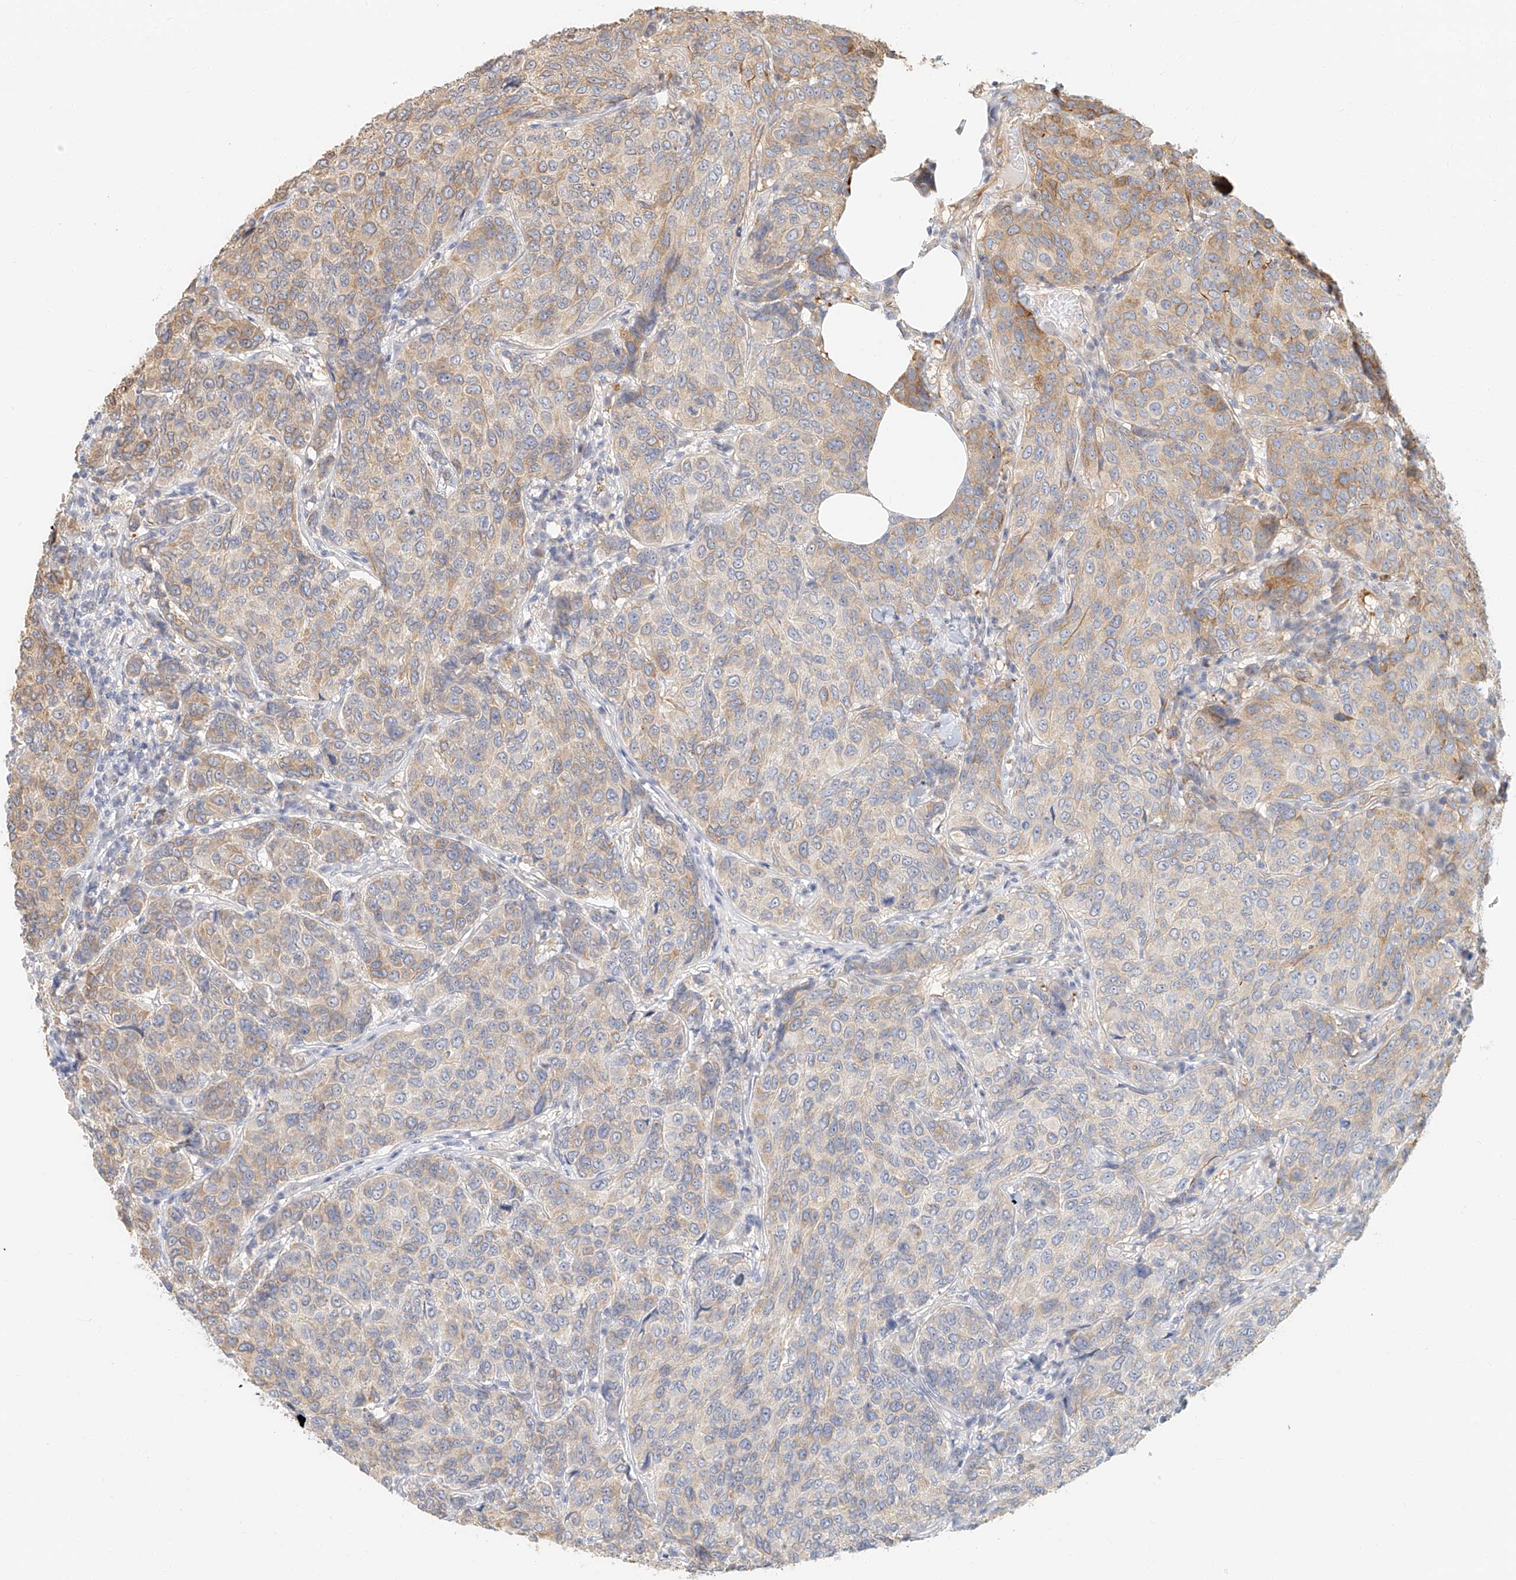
{"staining": {"intensity": "weak", "quantity": "<25%", "location": "cytoplasmic/membranous"}, "tissue": "breast cancer", "cell_type": "Tumor cells", "image_type": "cancer", "snomed": [{"axis": "morphology", "description": "Duct carcinoma"}, {"axis": "topography", "description": "Breast"}], "caption": "This is a histopathology image of immunohistochemistry staining of breast cancer (invasive ductal carcinoma), which shows no positivity in tumor cells. (DAB immunohistochemistry visualized using brightfield microscopy, high magnification).", "gene": "NAP1L1", "patient": {"sex": "female", "age": 55}}